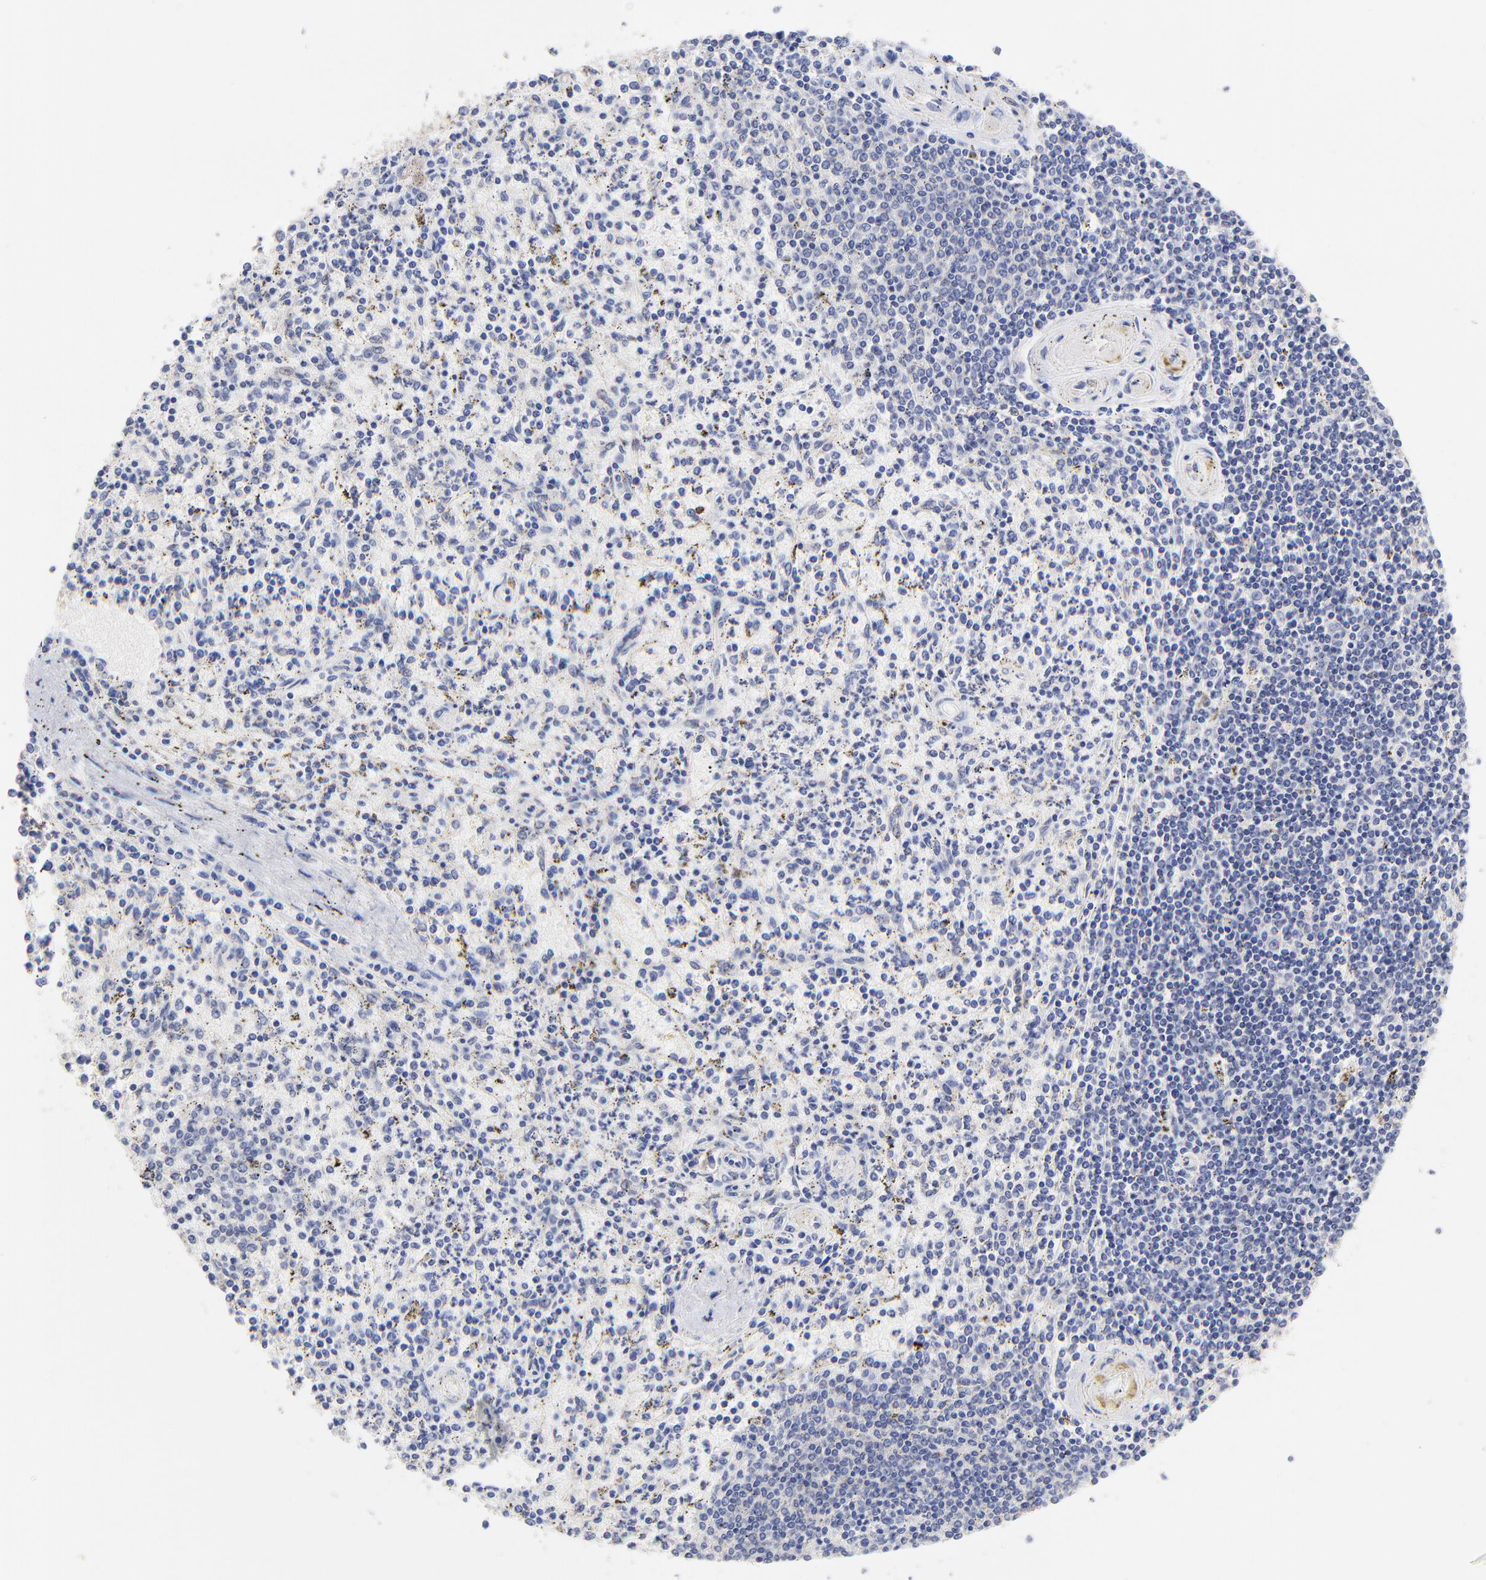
{"staining": {"intensity": "negative", "quantity": "none", "location": "none"}, "tissue": "spleen", "cell_type": "Cells in red pulp", "image_type": "normal", "snomed": [{"axis": "morphology", "description": "Normal tissue, NOS"}, {"axis": "topography", "description": "Spleen"}], "caption": "A histopathology image of spleen stained for a protein reveals no brown staining in cells in red pulp.", "gene": "CFAP57", "patient": {"sex": "male", "age": 72}}